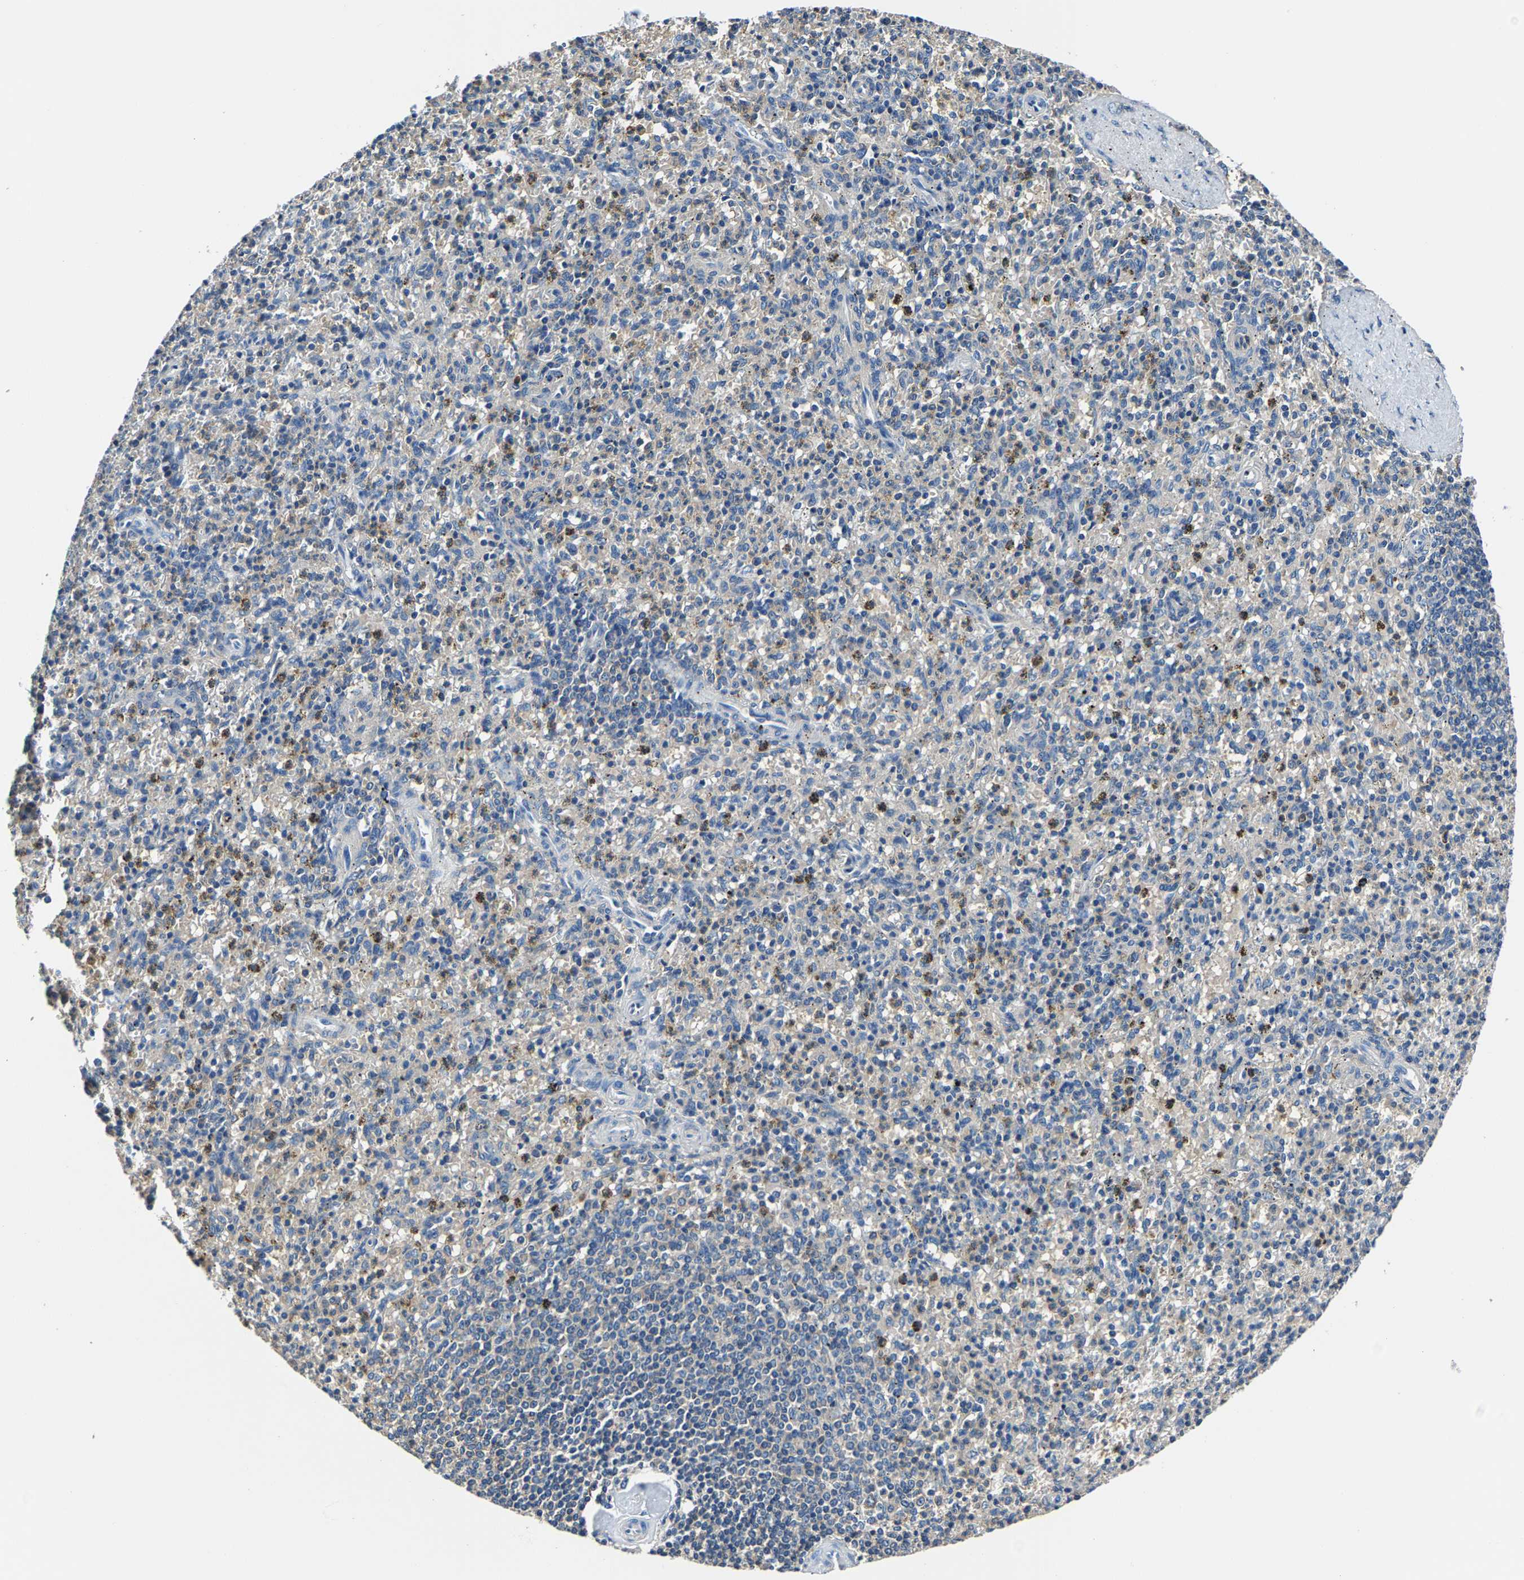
{"staining": {"intensity": "negative", "quantity": "none", "location": "none"}, "tissue": "spleen", "cell_type": "Cells in red pulp", "image_type": "normal", "snomed": [{"axis": "morphology", "description": "Normal tissue, NOS"}, {"axis": "topography", "description": "Spleen"}], "caption": "The micrograph reveals no significant expression in cells in red pulp of spleen.", "gene": "ALDOB", "patient": {"sex": "male", "age": 72}}